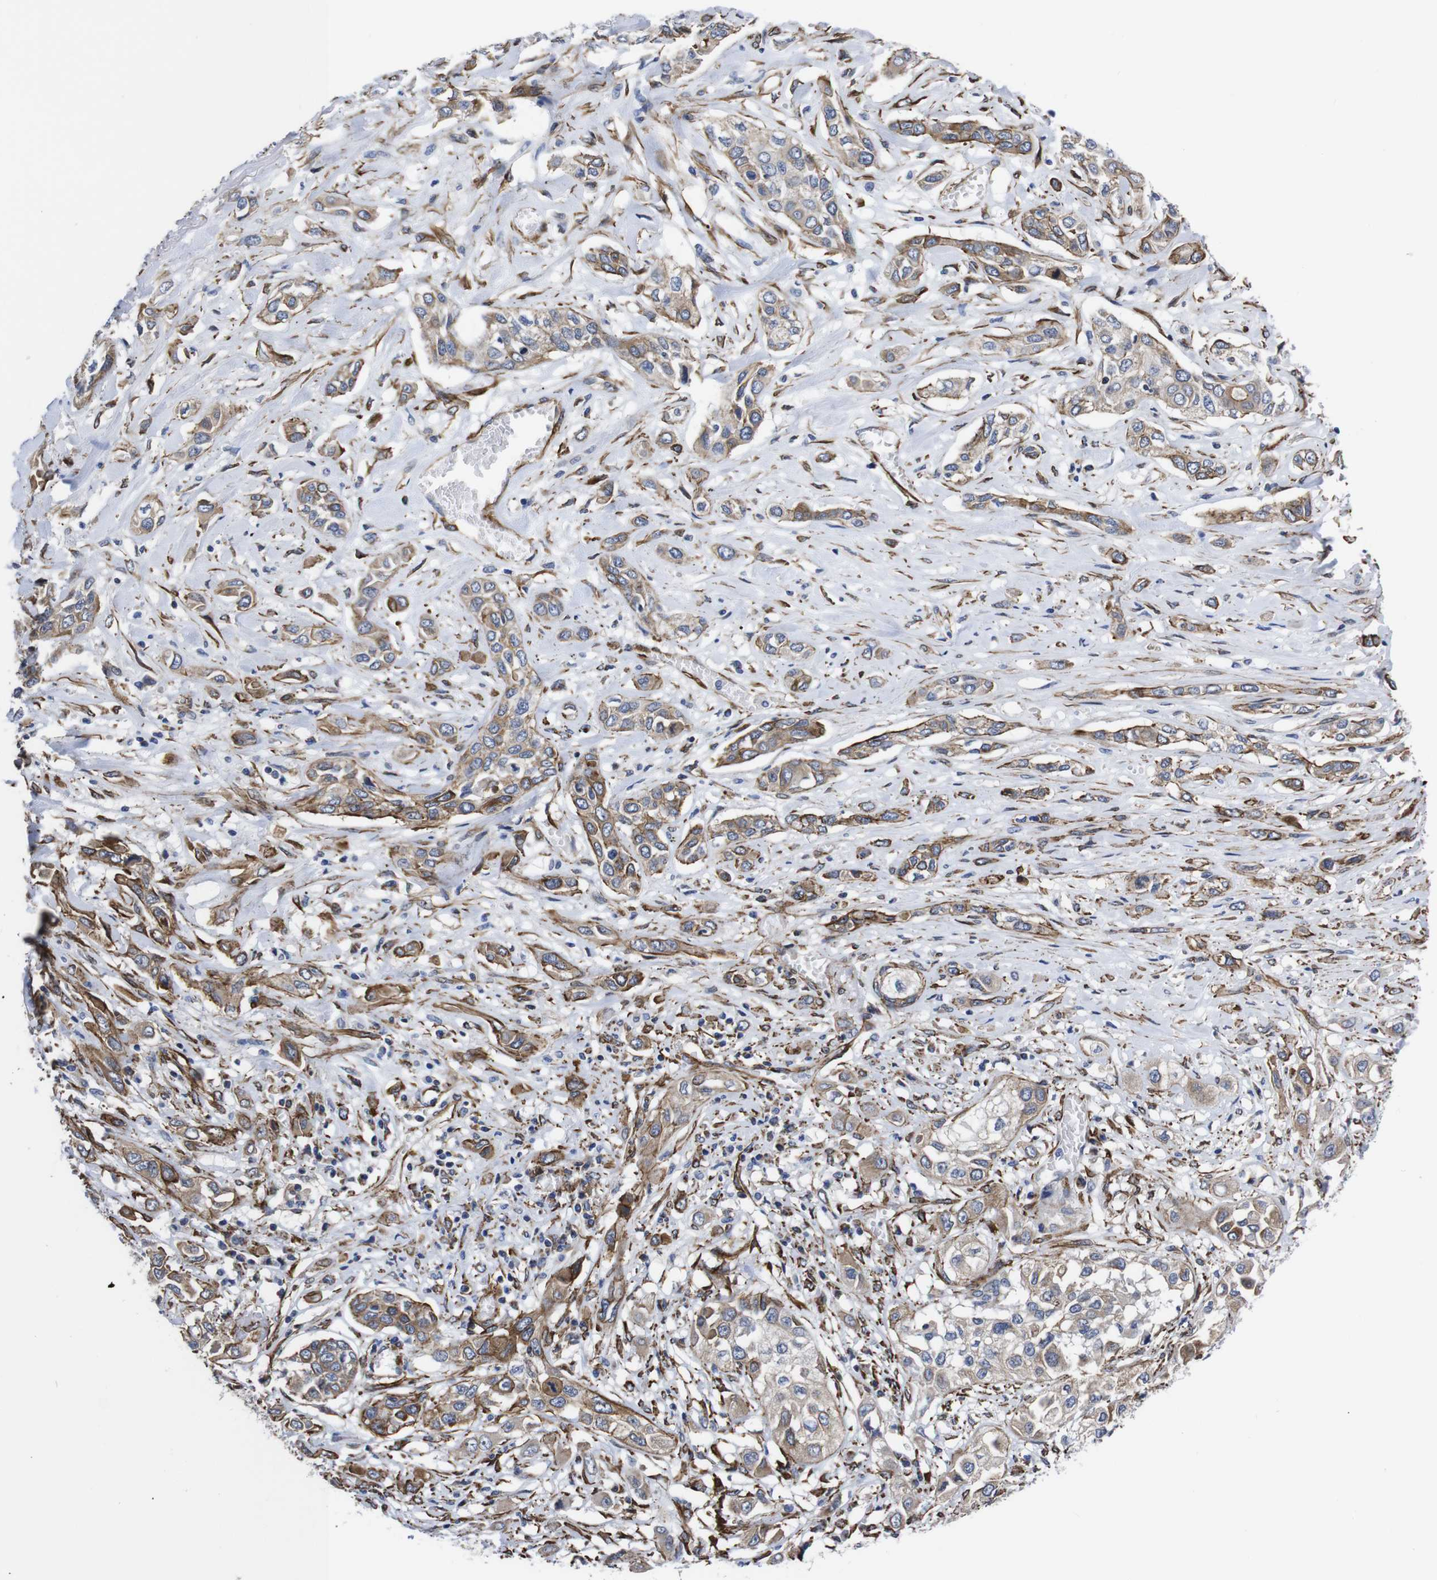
{"staining": {"intensity": "moderate", "quantity": ">75%", "location": "cytoplasmic/membranous"}, "tissue": "lung cancer", "cell_type": "Tumor cells", "image_type": "cancer", "snomed": [{"axis": "morphology", "description": "Squamous cell carcinoma, NOS"}, {"axis": "topography", "description": "Lung"}], "caption": "IHC of human lung squamous cell carcinoma reveals medium levels of moderate cytoplasmic/membranous positivity in about >75% of tumor cells. Immunohistochemistry stains the protein in brown and the nuclei are stained blue.", "gene": "WNT10A", "patient": {"sex": "male", "age": 71}}